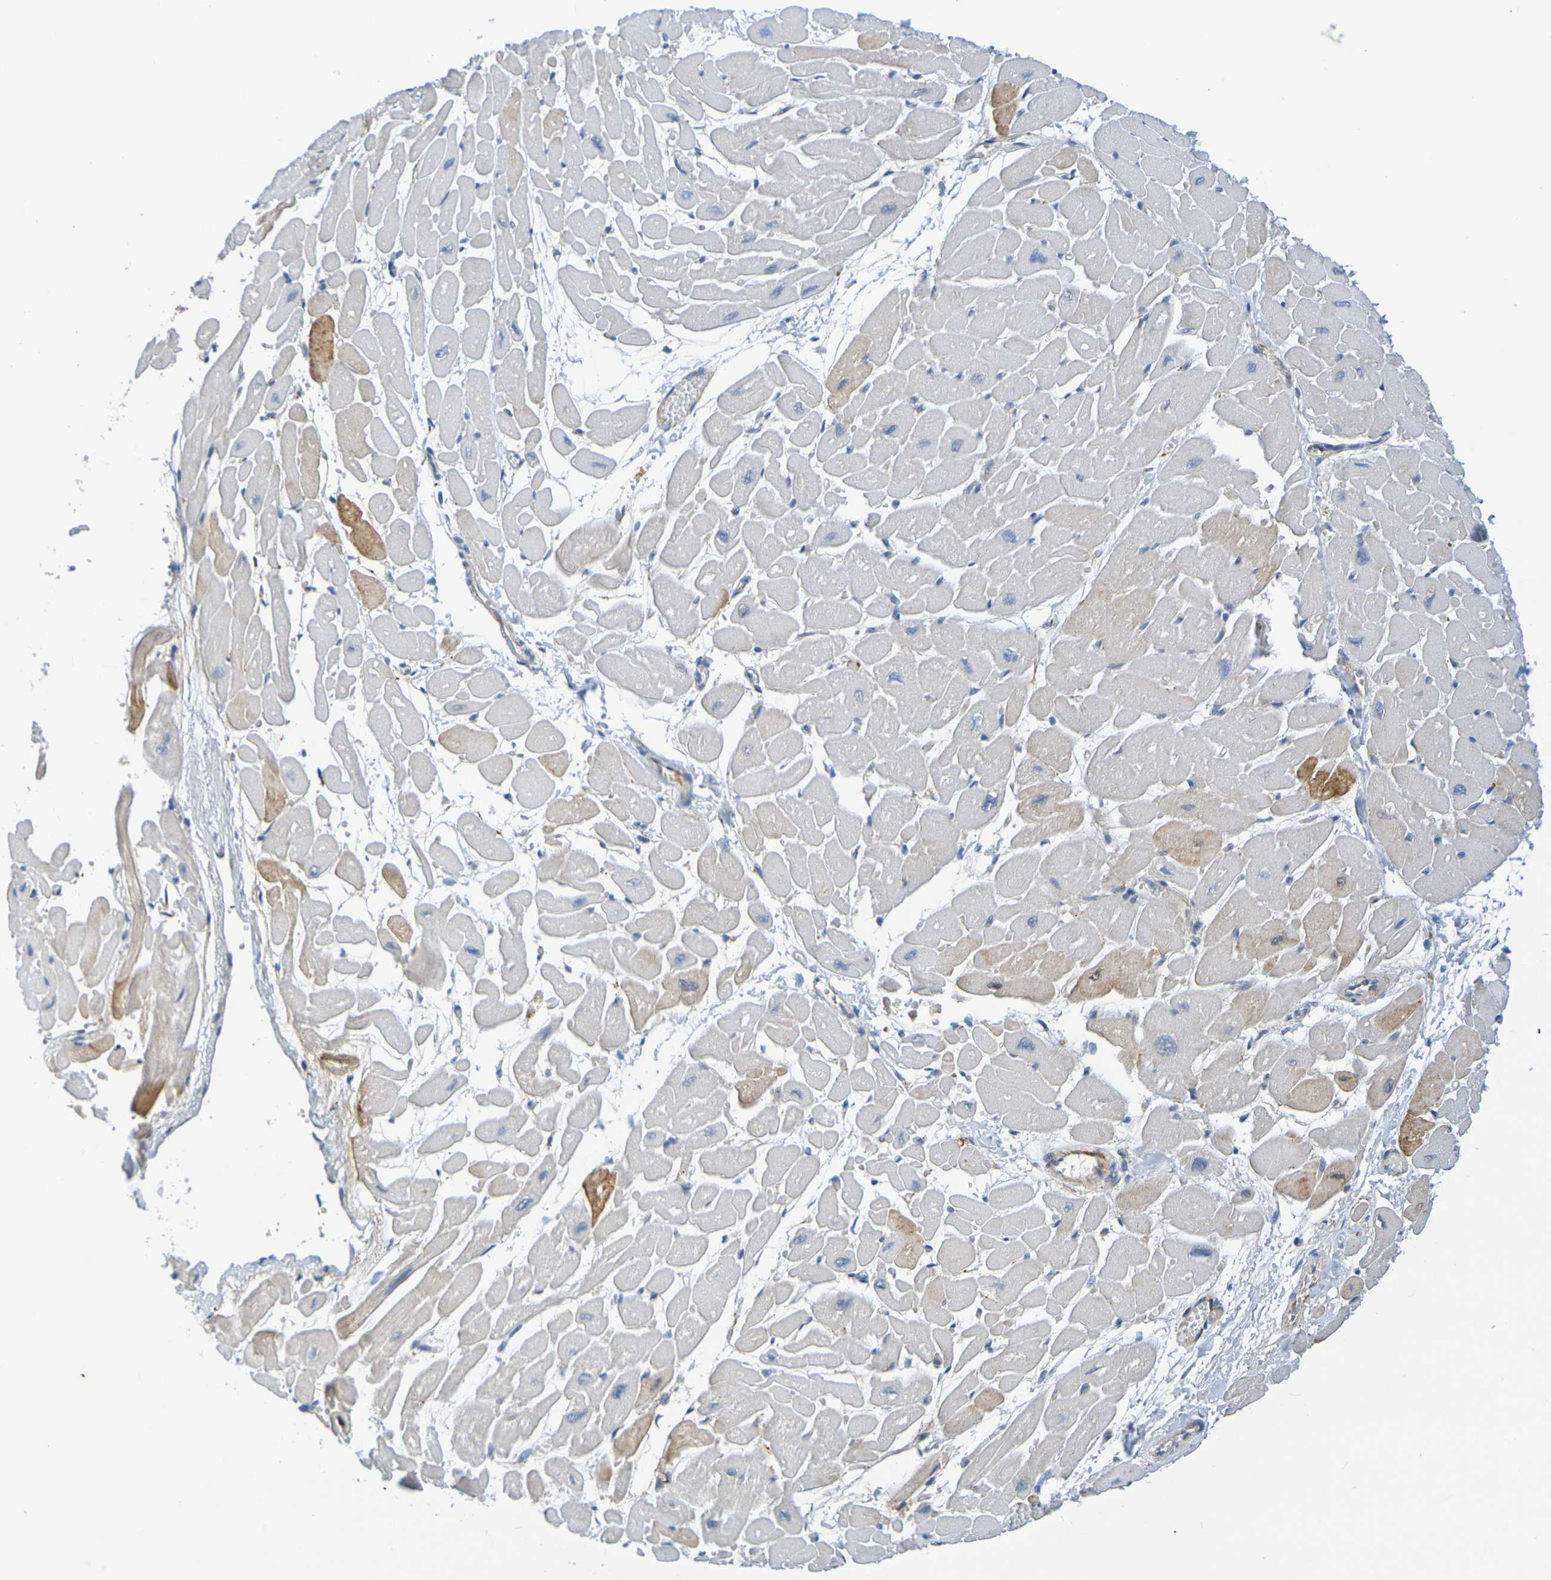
{"staining": {"intensity": "moderate", "quantity": "<25%", "location": "cytoplasmic/membranous"}, "tissue": "heart muscle", "cell_type": "Cardiomyocytes", "image_type": "normal", "snomed": [{"axis": "morphology", "description": "Normal tissue, NOS"}, {"axis": "topography", "description": "Heart"}], "caption": "Protein staining shows moderate cytoplasmic/membranous expression in about <25% of cardiomyocytes in benign heart muscle. (Stains: DAB in brown, nuclei in blue, Microscopy: brightfield microscopy at high magnification).", "gene": "IL10", "patient": {"sex": "male", "age": 45}}